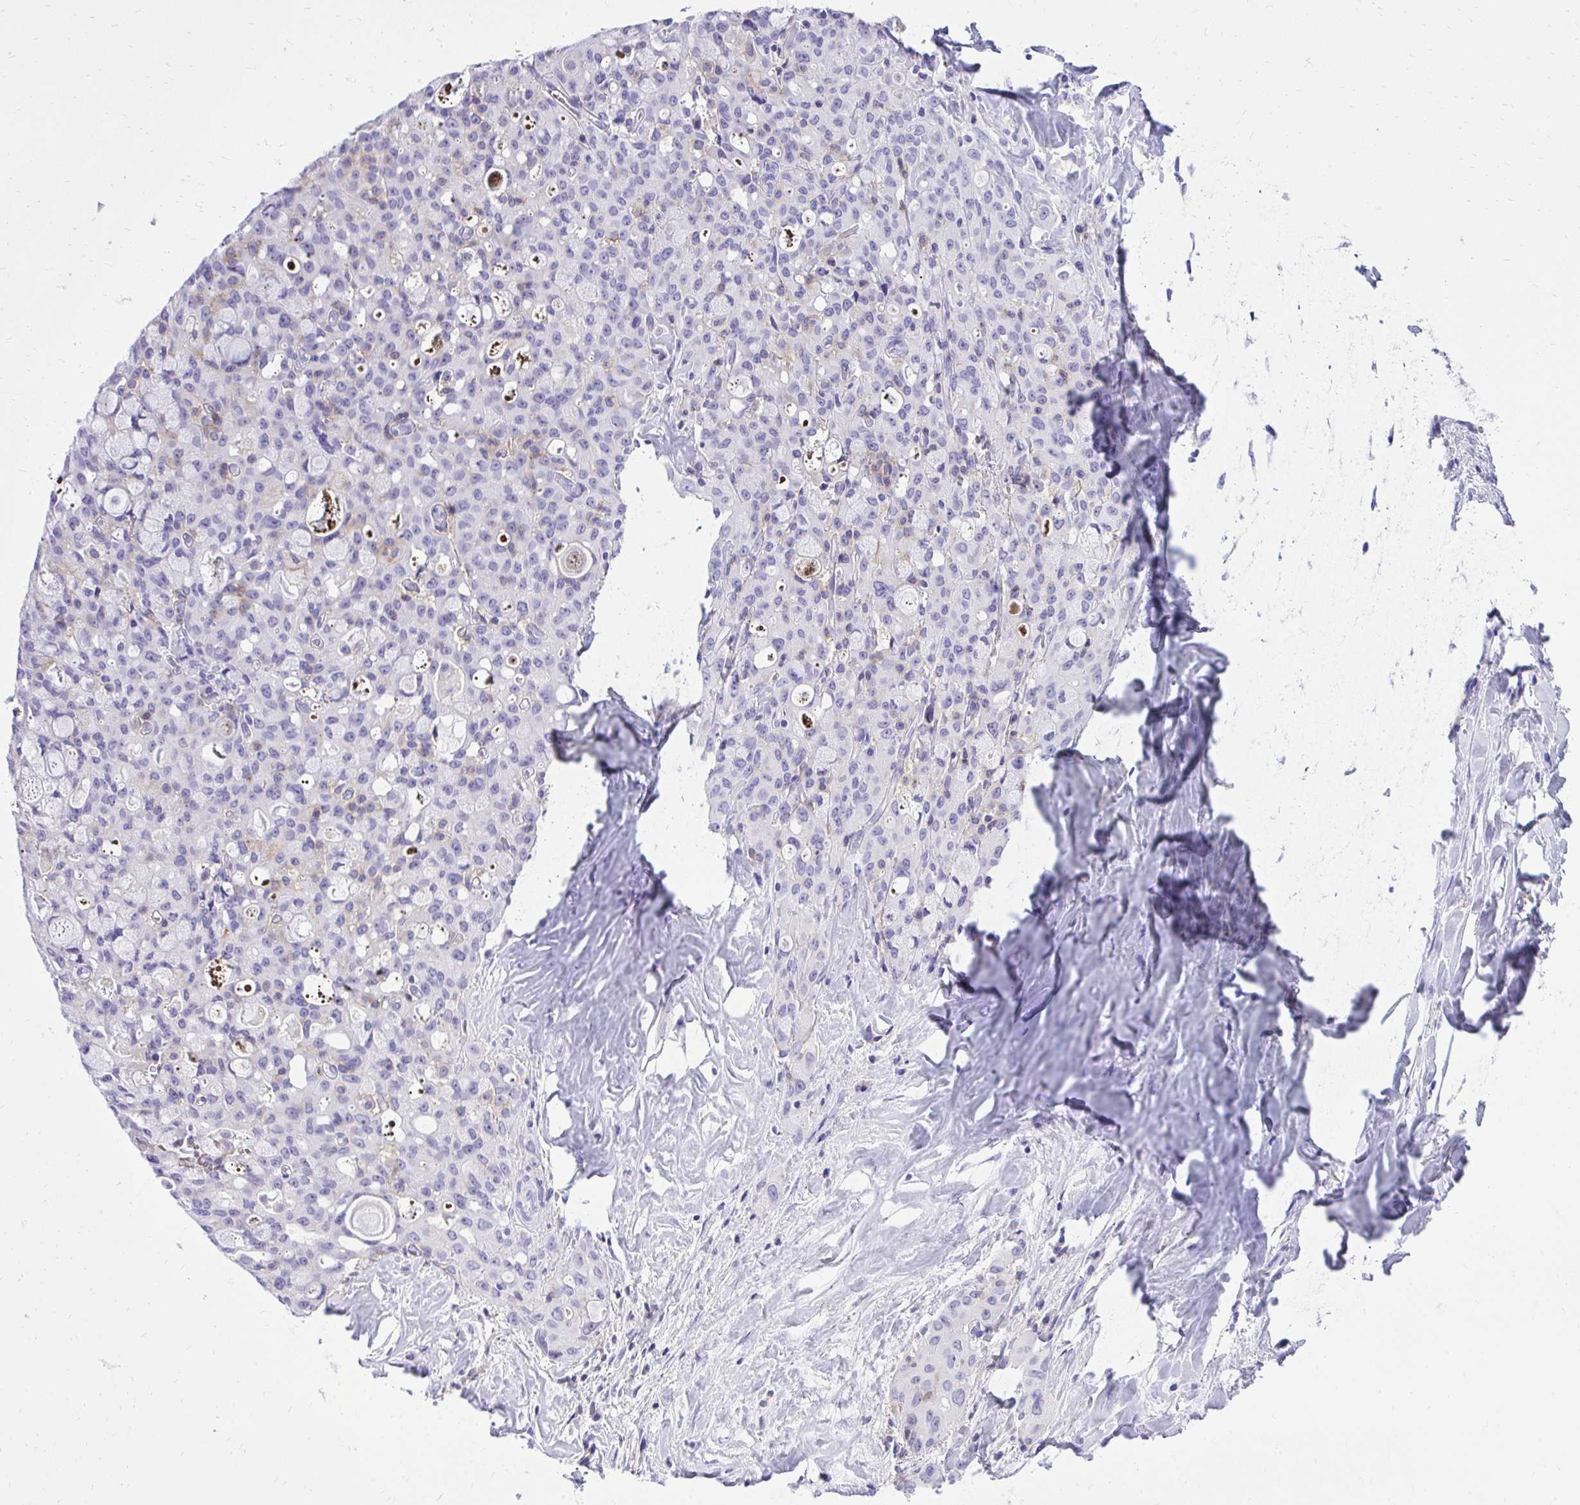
{"staining": {"intensity": "negative", "quantity": "none", "location": "none"}, "tissue": "lung cancer", "cell_type": "Tumor cells", "image_type": "cancer", "snomed": [{"axis": "morphology", "description": "Adenocarcinoma, NOS"}, {"axis": "topography", "description": "Lung"}], "caption": "There is no significant positivity in tumor cells of lung adenocarcinoma. Brightfield microscopy of immunohistochemistry (IHC) stained with DAB (3,3'-diaminobenzidine) (brown) and hematoxylin (blue), captured at high magnification.", "gene": "GPRIN3", "patient": {"sex": "female", "age": 44}}